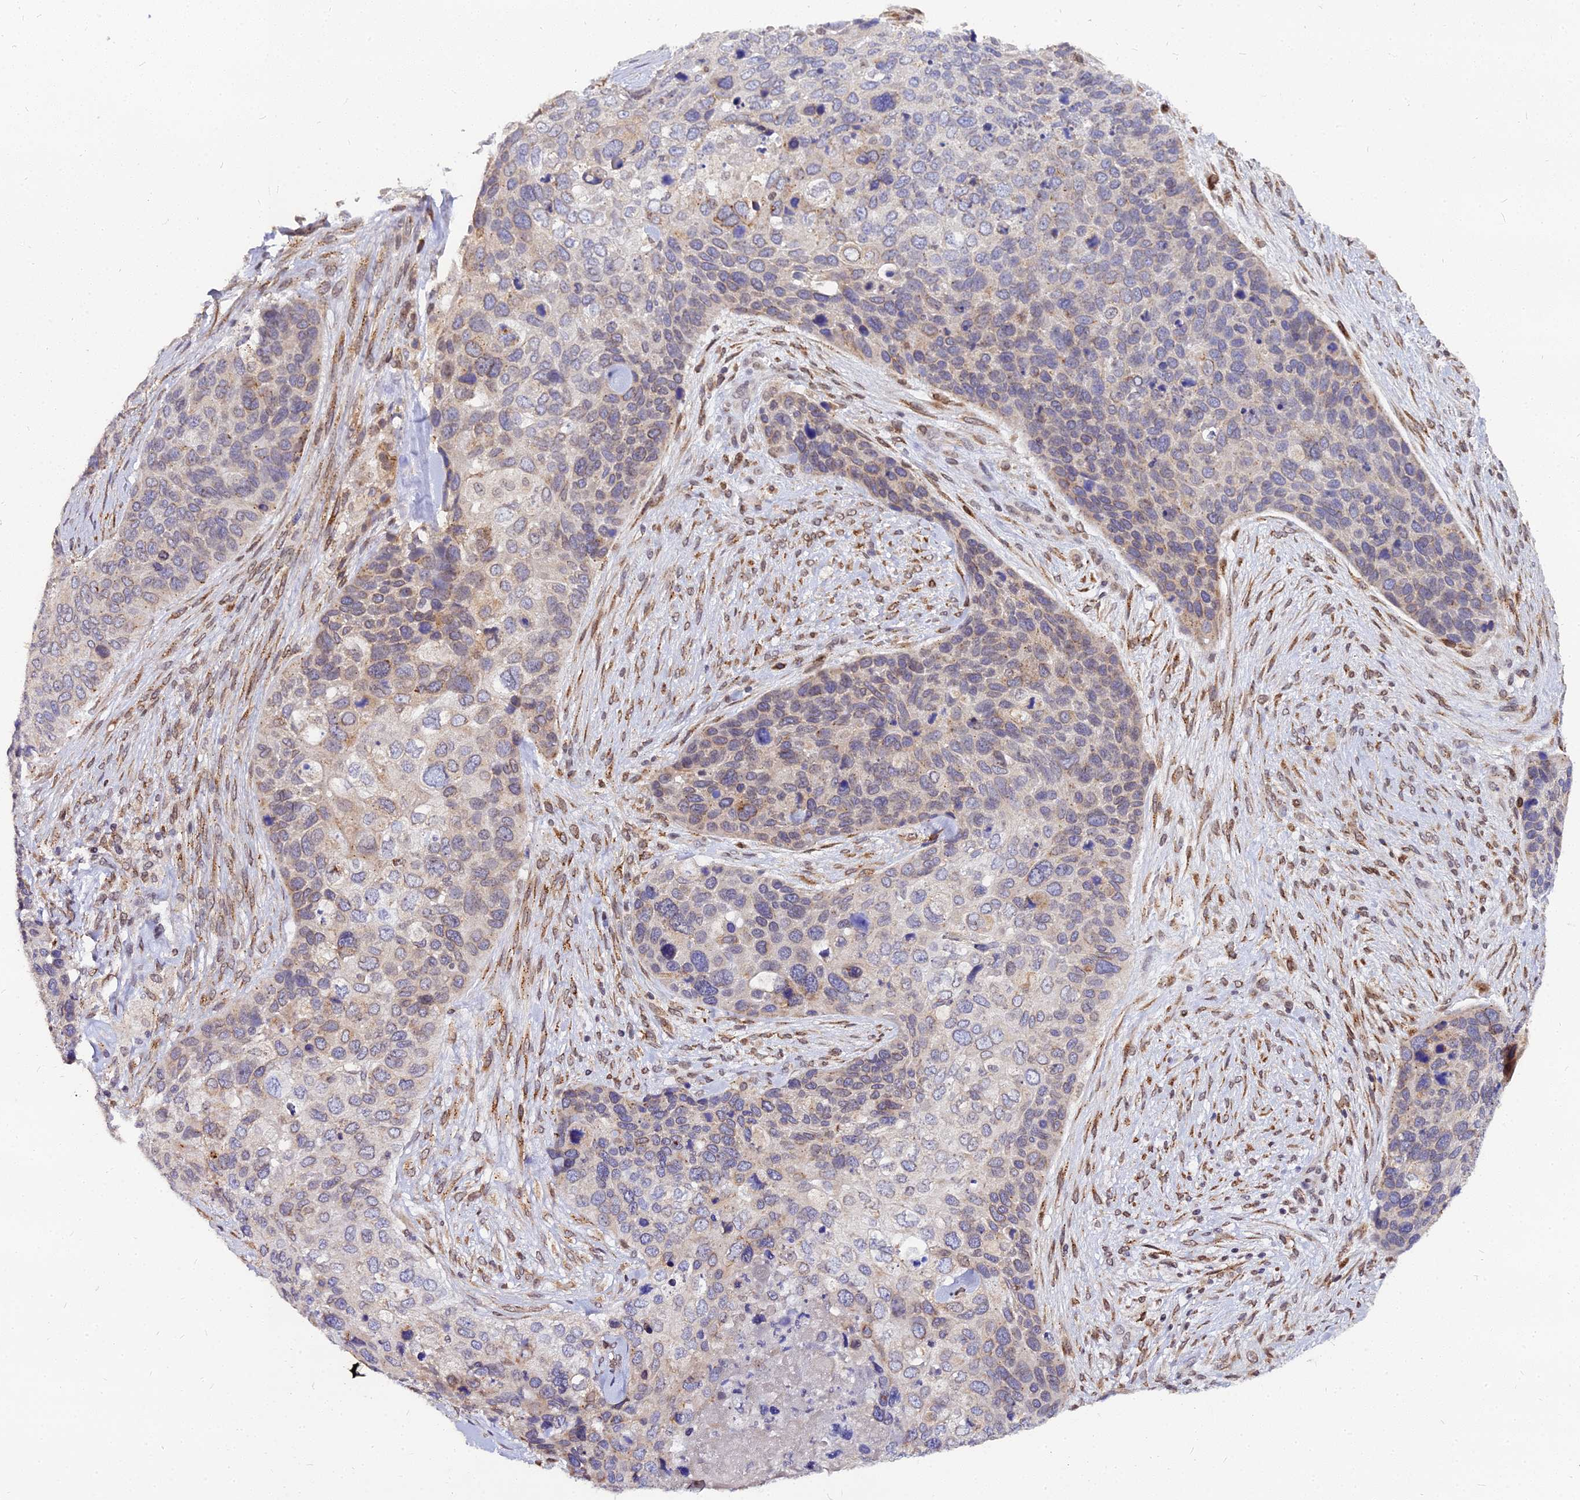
{"staining": {"intensity": "weak", "quantity": "<25%", "location": "cytoplasmic/membranous"}, "tissue": "skin cancer", "cell_type": "Tumor cells", "image_type": "cancer", "snomed": [{"axis": "morphology", "description": "Basal cell carcinoma"}, {"axis": "topography", "description": "Skin"}], "caption": "The immunohistochemistry photomicrograph has no significant positivity in tumor cells of skin basal cell carcinoma tissue. (DAB (3,3'-diaminobenzidine) immunohistochemistry with hematoxylin counter stain).", "gene": "RNF121", "patient": {"sex": "female", "age": 74}}